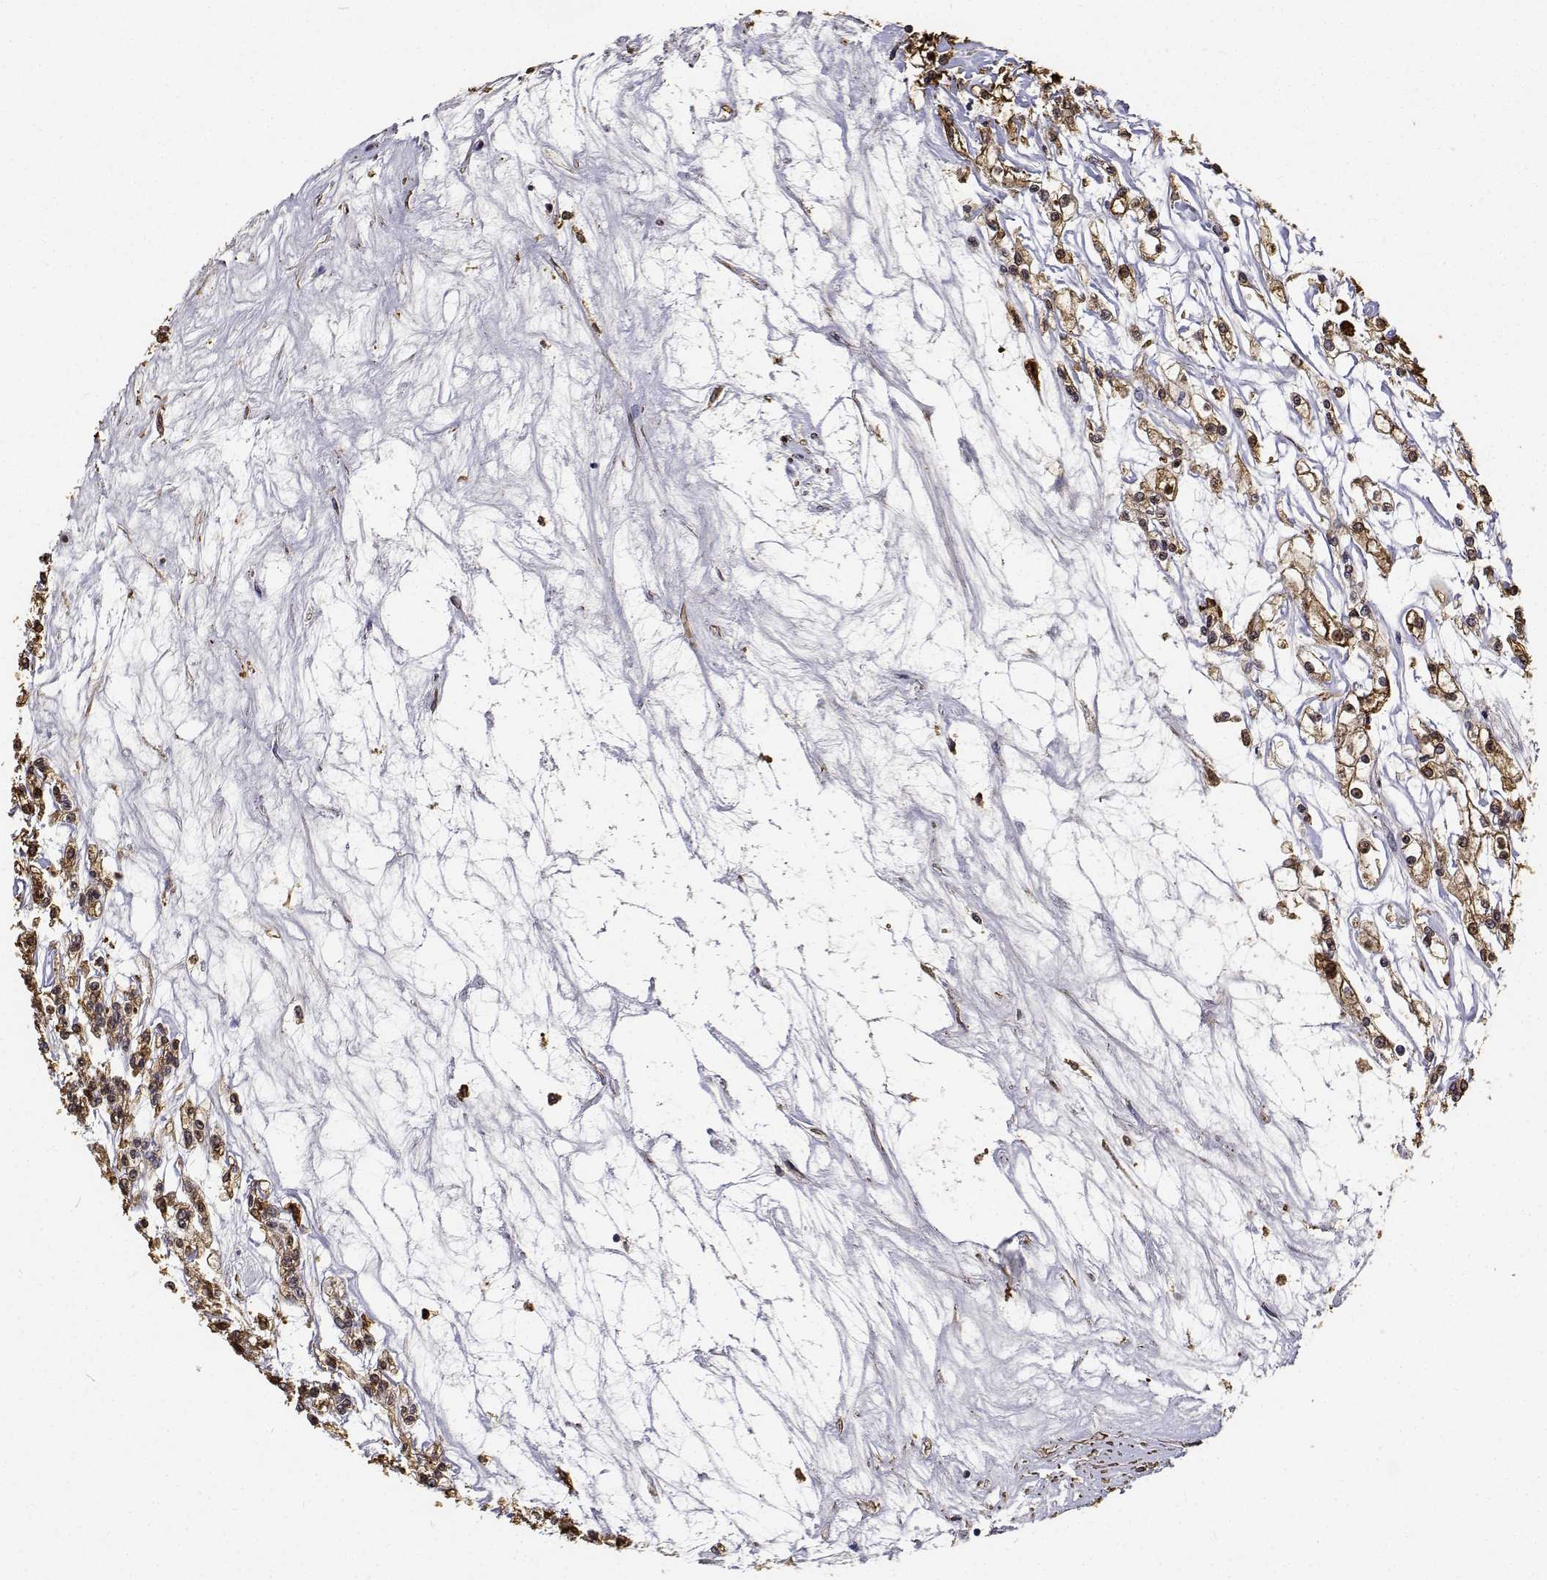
{"staining": {"intensity": "moderate", "quantity": ">75%", "location": "cytoplasmic/membranous"}, "tissue": "renal cancer", "cell_type": "Tumor cells", "image_type": "cancer", "snomed": [{"axis": "morphology", "description": "Adenocarcinoma, NOS"}, {"axis": "topography", "description": "Kidney"}], "caption": "This image demonstrates renal adenocarcinoma stained with immunohistochemistry to label a protein in brown. The cytoplasmic/membranous of tumor cells show moderate positivity for the protein. Nuclei are counter-stained blue.", "gene": "PCID2", "patient": {"sex": "female", "age": 59}}